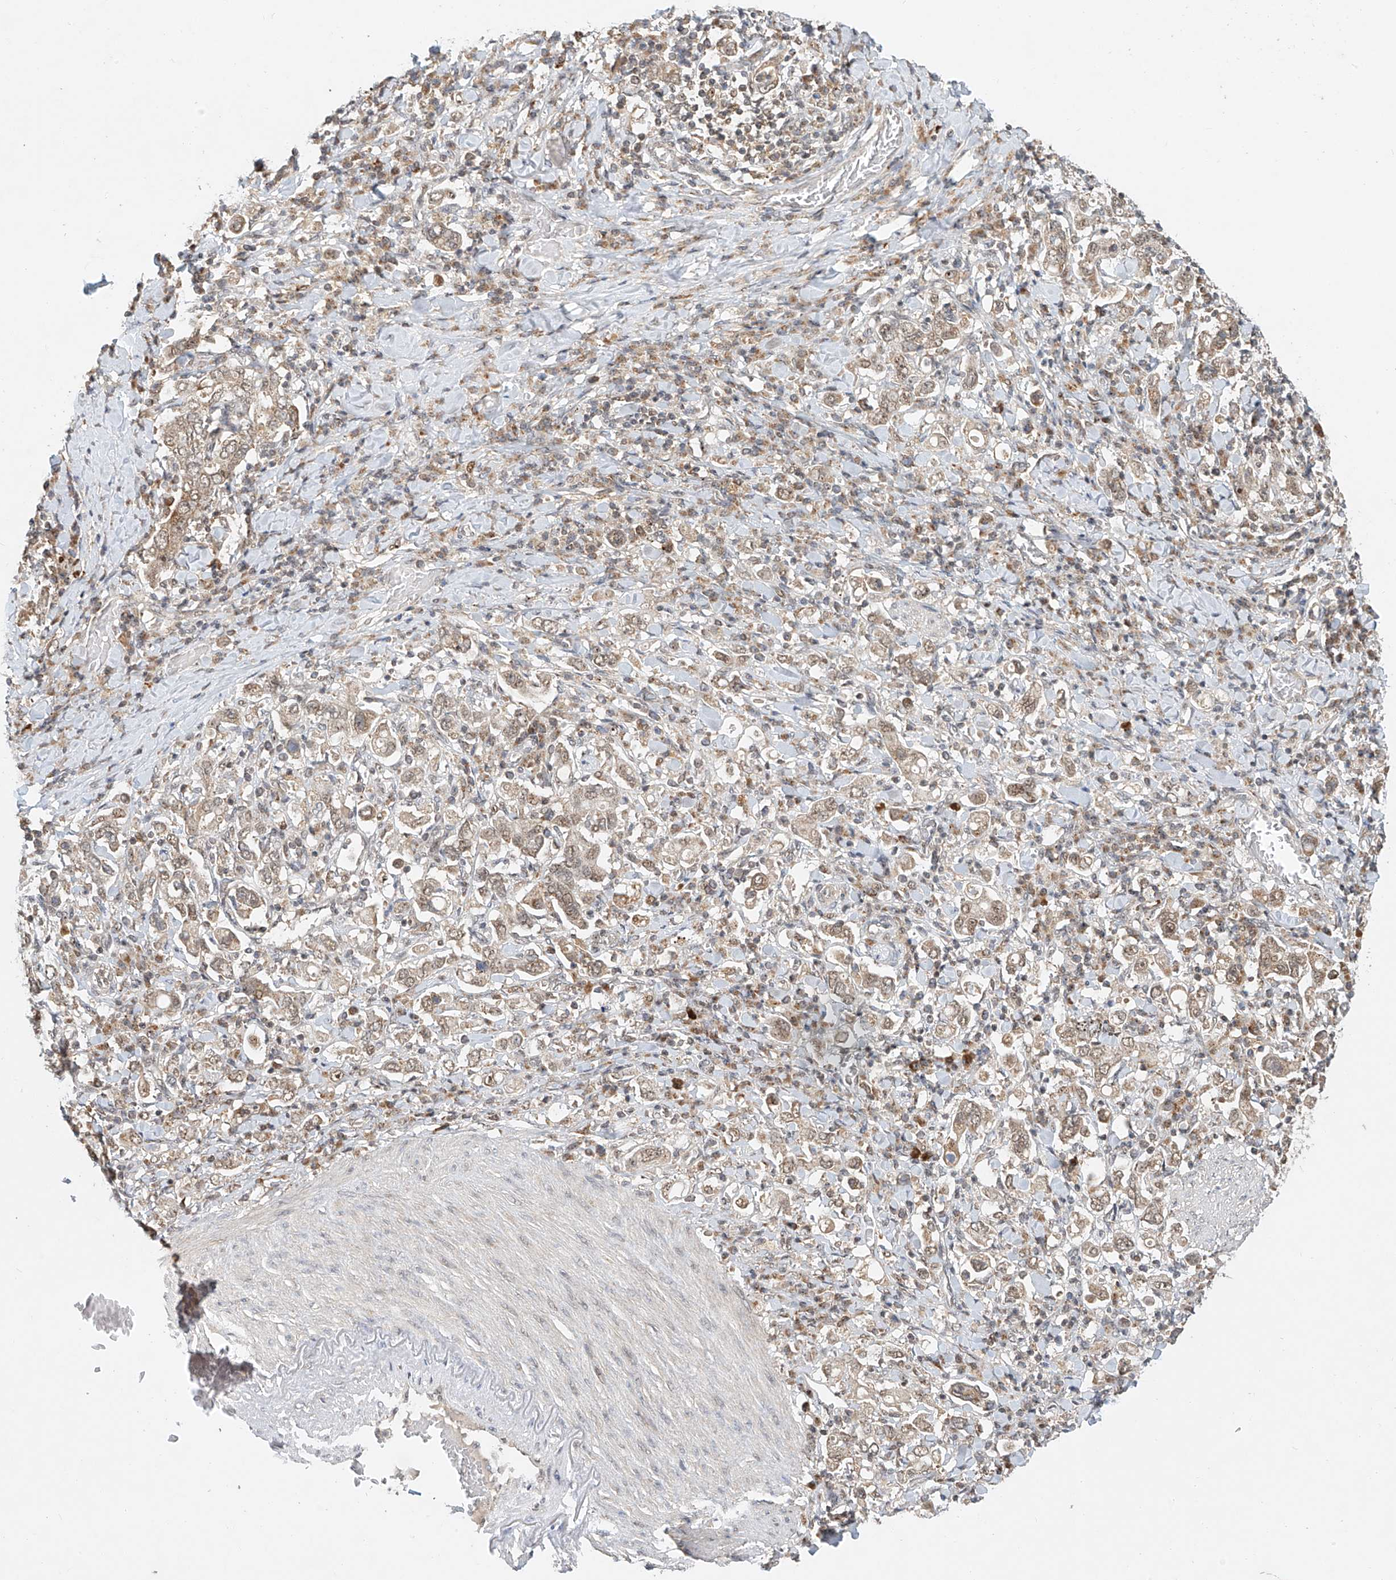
{"staining": {"intensity": "weak", "quantity": "25%-75%", "location": "cytoplasmic/membranous,nuclear"}, "tissue": "stomach cancer", "cell_type": "Tumor cells", "image_type": "cancer", "snomed": [{"axis": "morphology", "description": "Adenocarcinoma, NOS"}, {"axis": "topography", "description": "Stomach, upper"}], "caption": "Human stomach adenocarcinoma stained with a protein marker reveals weak staining in tumor cells.", "gene": "SYTL3", "patient": {"sex": "male", "age": 62}}